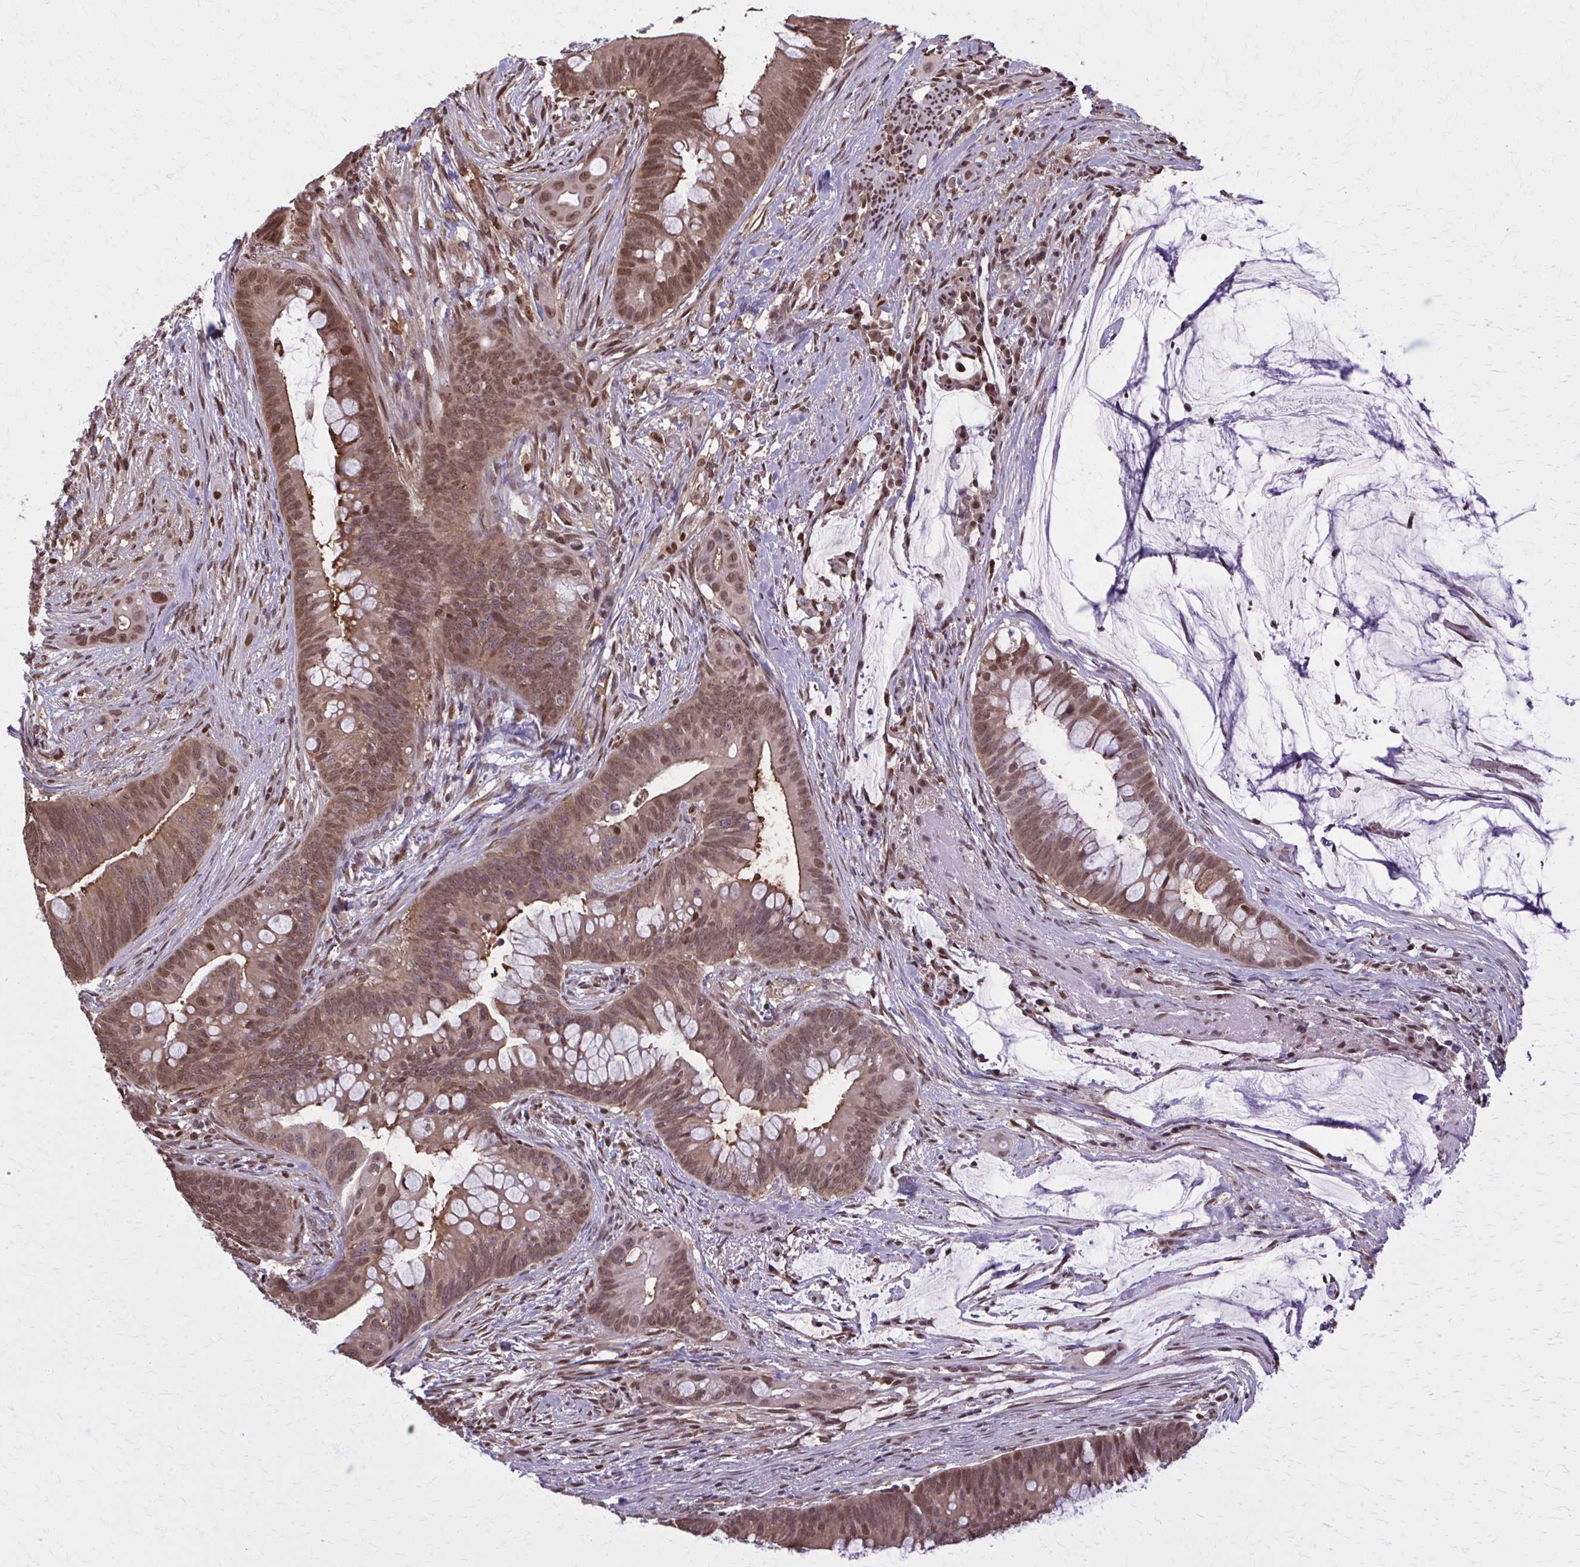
{"staining": {"intensity": "moderate", "quantity": ">75%", "location": "cytoplasmic/membranous,nuclear"}, "tissue": "colorectal cancer", "cell_type": "Tumor cells", "image_type": "cancer", "snomed": [{"axis": "morphology", "description": "Adenocarcinoma, NOS"}, {"axis": "topography", "description": "Colon"}], "caption": "Tumor cells reveal moderate cytoplasmic/membranous and nuclear staining in about >75% of cells in adenocarcinoma (colorectal).", "gene": "MDH1", "patient": {"sex": "male", "age": 62}}